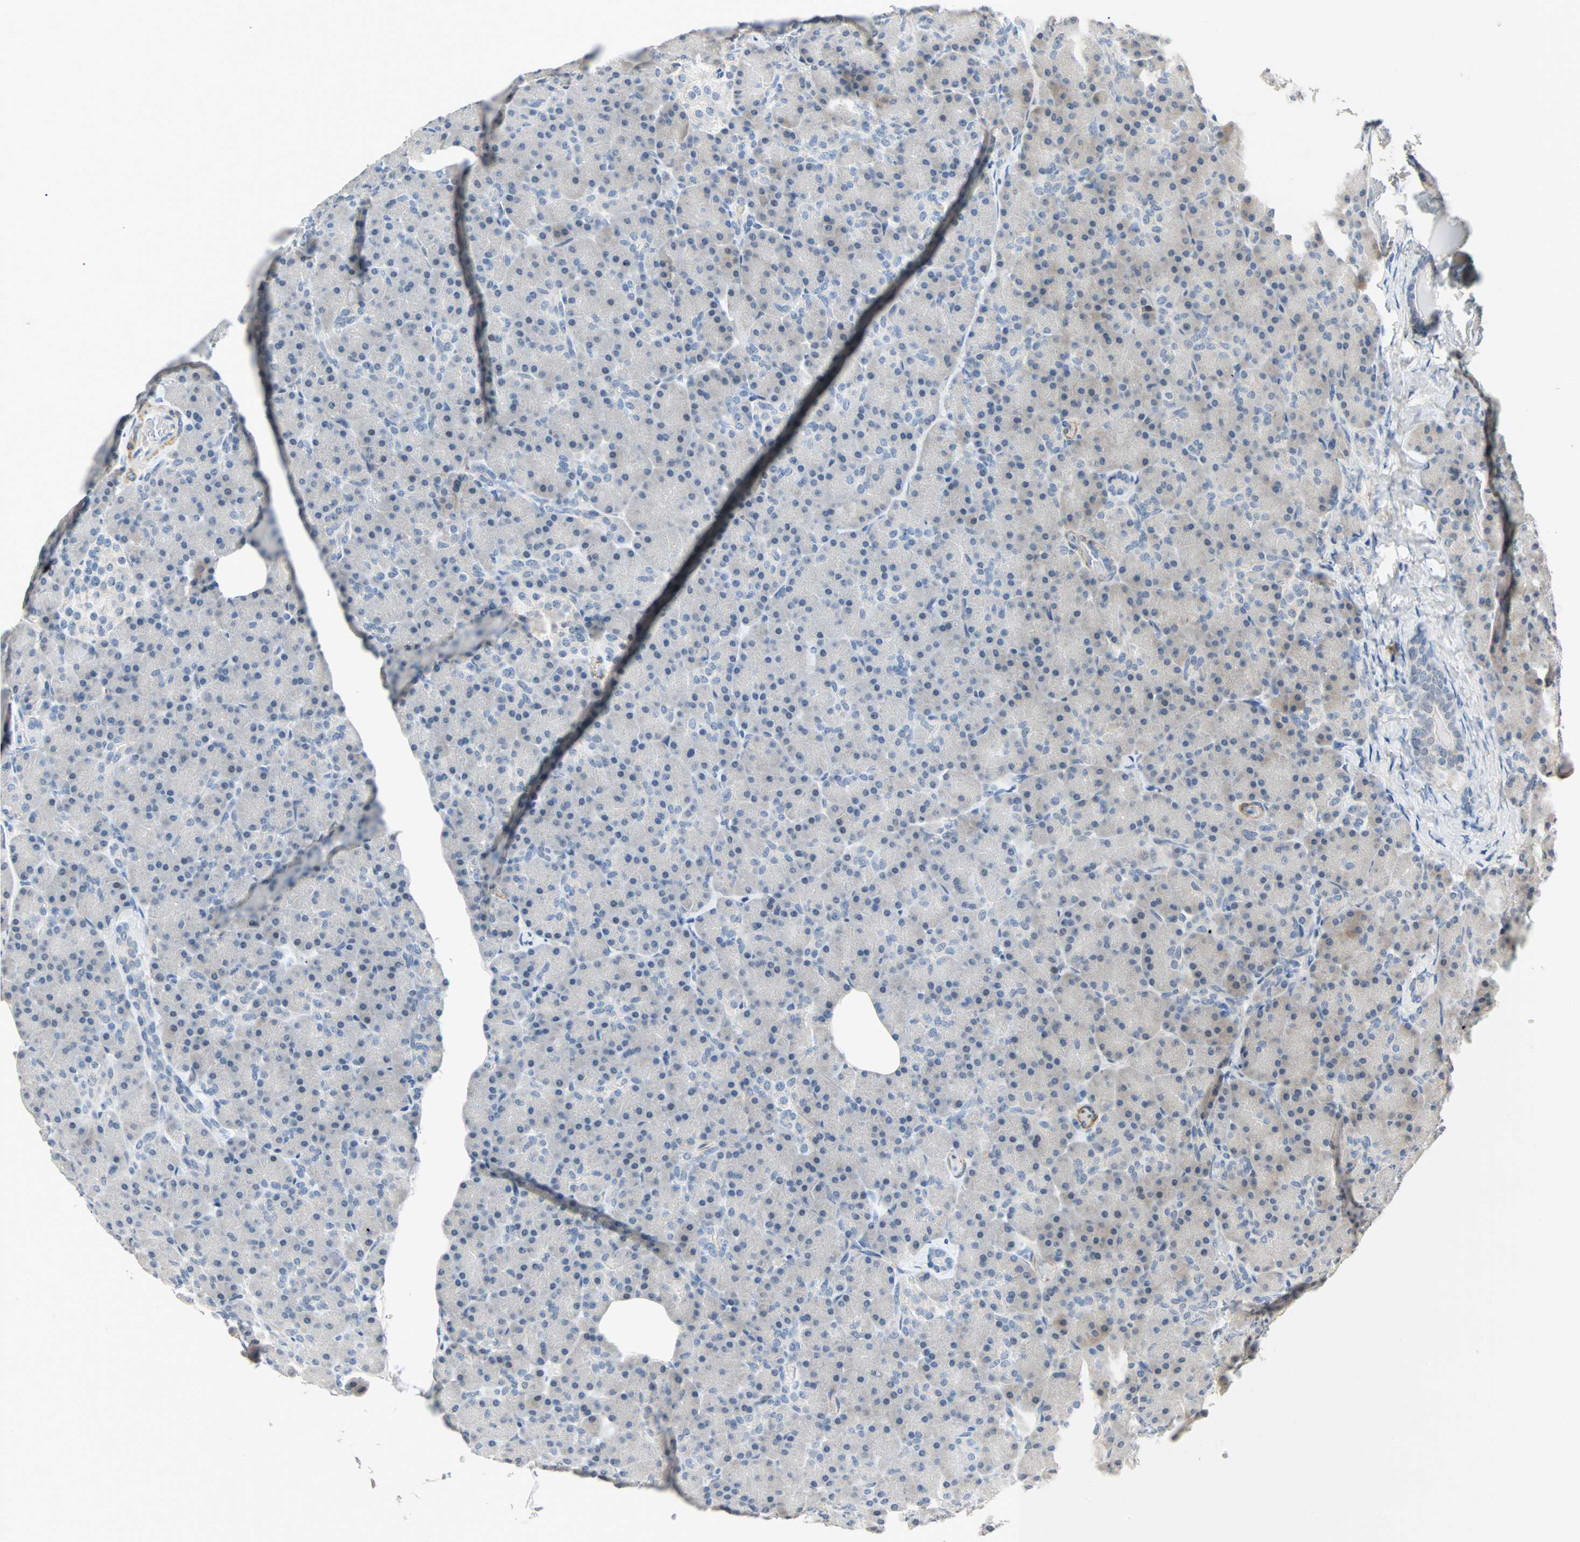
{"staining": {"intensity": "weak", "quantity": "<25%", "location": "cytoplasmic/membranous"}, "tissue": "pancreas", "cell_type": "Exocrine glandular cells", "image_type": "normal", "snomed": [{"axis": "morphology", "description": "Normal tissue, NOS"}, {"axis": "topography", "description": "Pancreas"}], "caption": "High power microscopy histopathology image of an immunohistochemistry (IHC) histopathology image of unremarkable pancreas, revealing no significant positivity in exocrine glandular cells. (Immunohistochemistry (ihc), brightfield microscopy, high magnification).", "gene": "QSER1", "patient": {"sex": "female", "age": 43}}